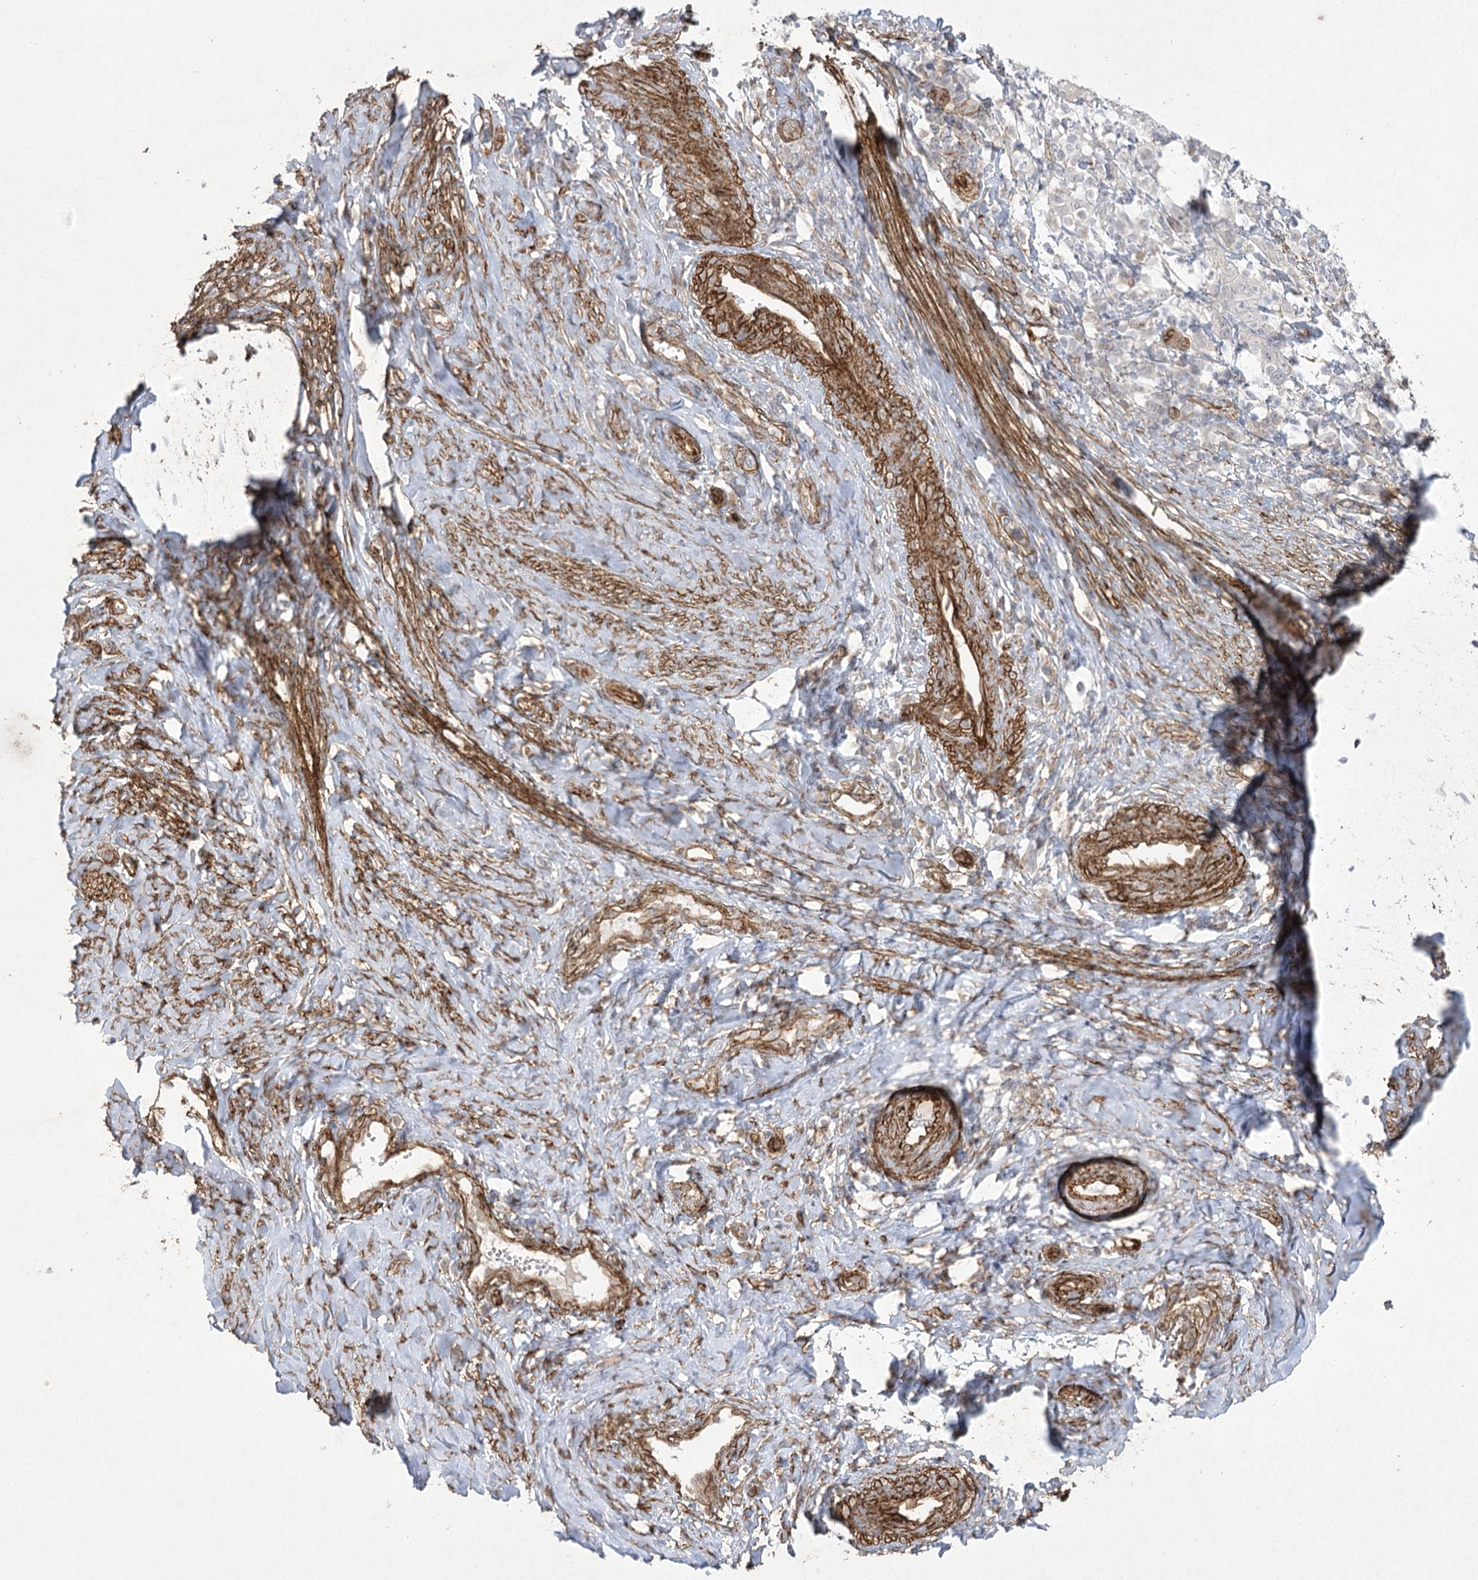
{"staining": {"intensity": "negative", "quantity": "none", "location": "none"}, "tissue": "cervical cancer", "cell_type": "Tumor cells", "image_type": "cancer", "snomed": [{"axis": "morphology", "description": "Squamous cell carcinoma, NOS"}, {"axis": "topography", "description": "Cervix"}], "caption": "Tumor cells are negative for protein expression in human cervical cancer. Brightfield microscopy of IHC stained with DAB (brown) and hematoxylin (blue), captured at high magnification.", "gene": "AMTN", "patient": {"sex": "female", "age": 46}}